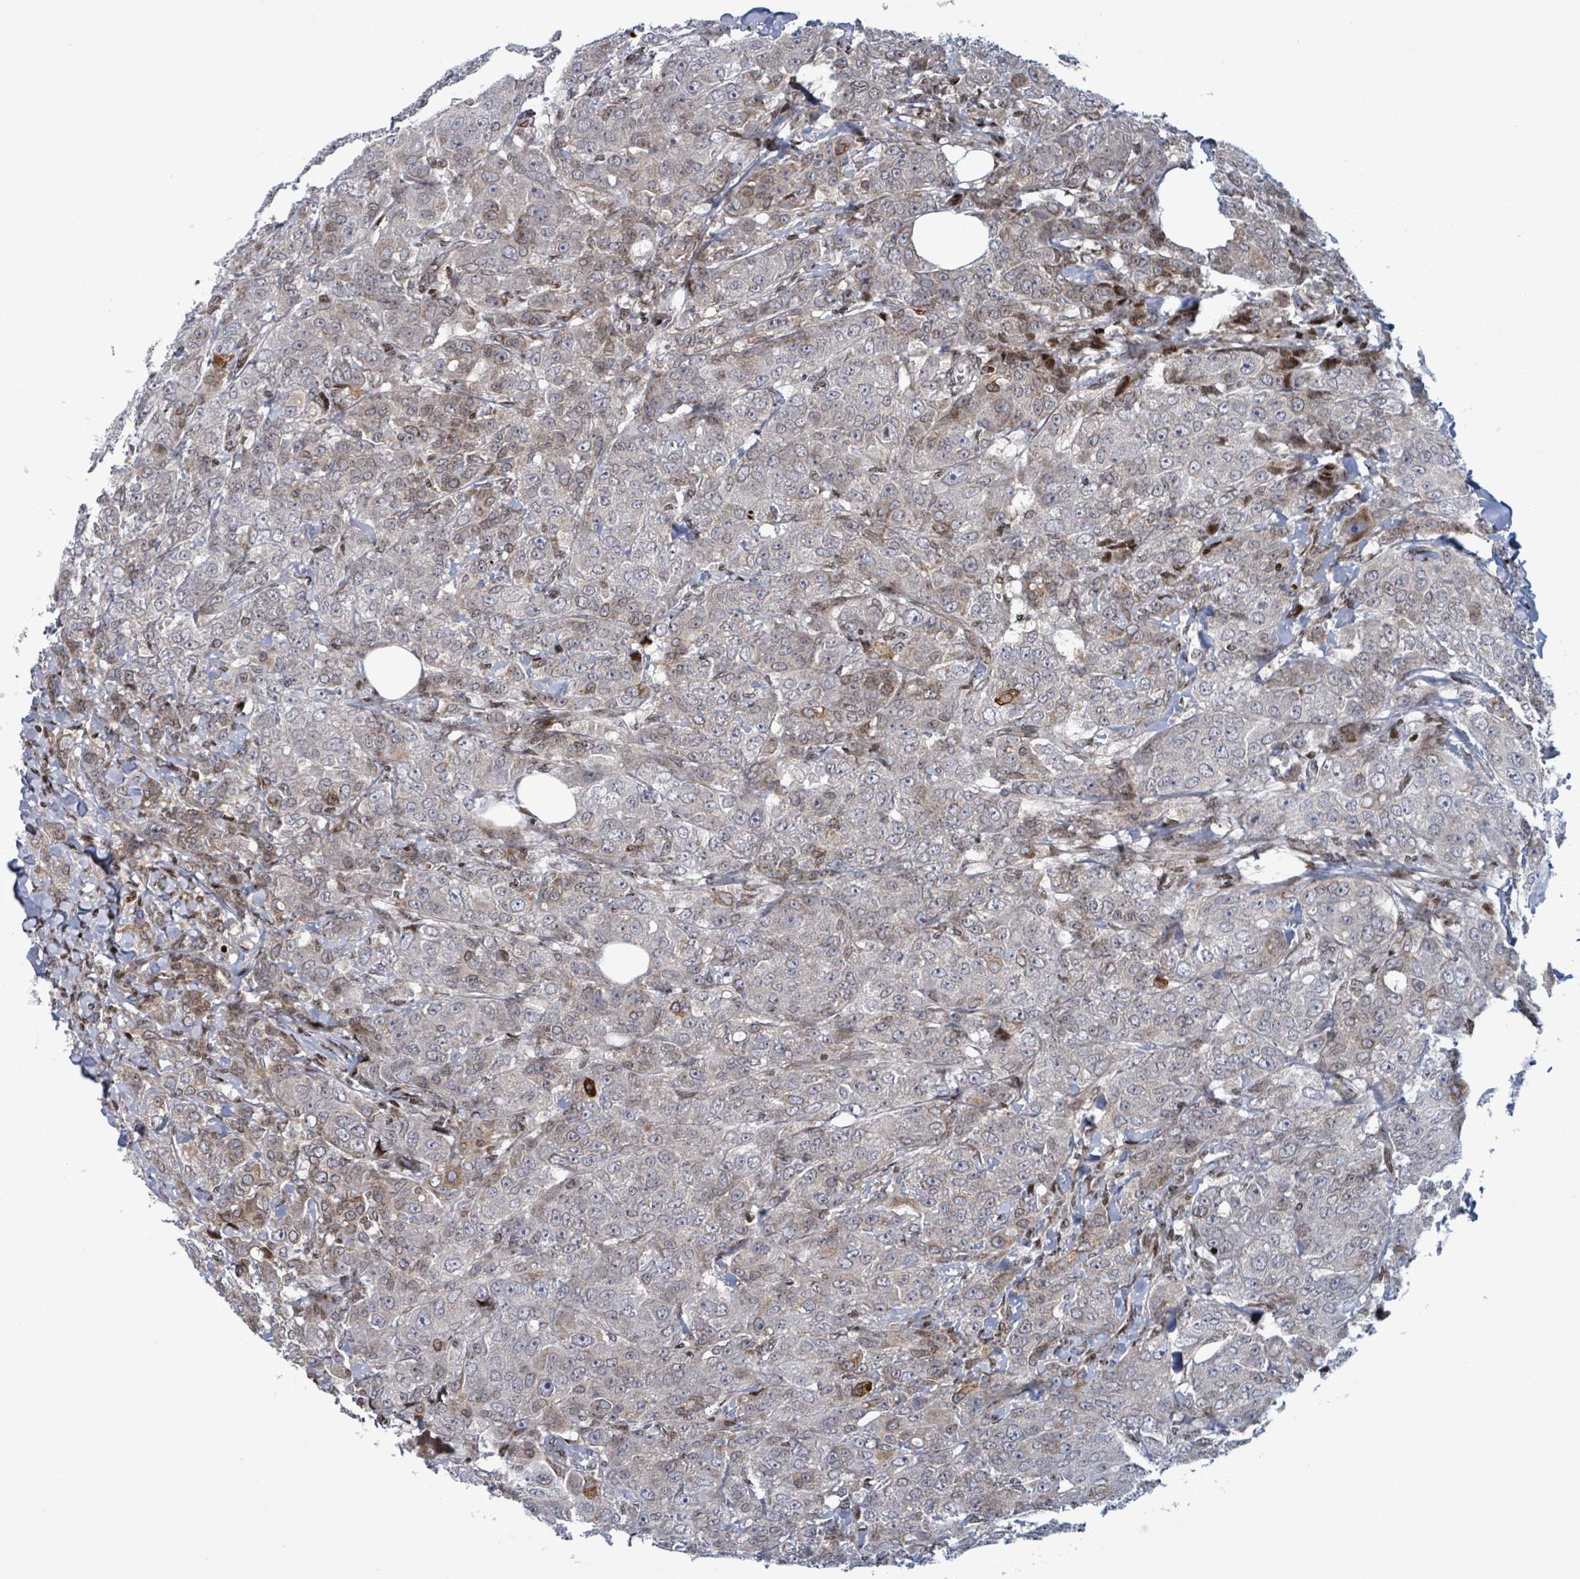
{"staining": {"intensity": "moderate", "quantity": "25%-75%", "location": "cytoplasmic/membranous"}, "tissue": "breast cancer", "cell_type": "Tumor cells", "image_type": "cancer", "snomed": [{"axis": "morphology", "description": "Duct carcinoma"}, {"axis": "topography", "description": "Breast"}], "caption": "Immunohistochemistry micrograph of human breast cancer (invasive ductal carcinoma) stained for a protein (brown), which reveals medium levels of moderate cytoplasmic/membranous expression in approximately 25%-75% of tumor cells.", "gene": "FNDC4", "patient": {"sex": "female", "age": 43}}